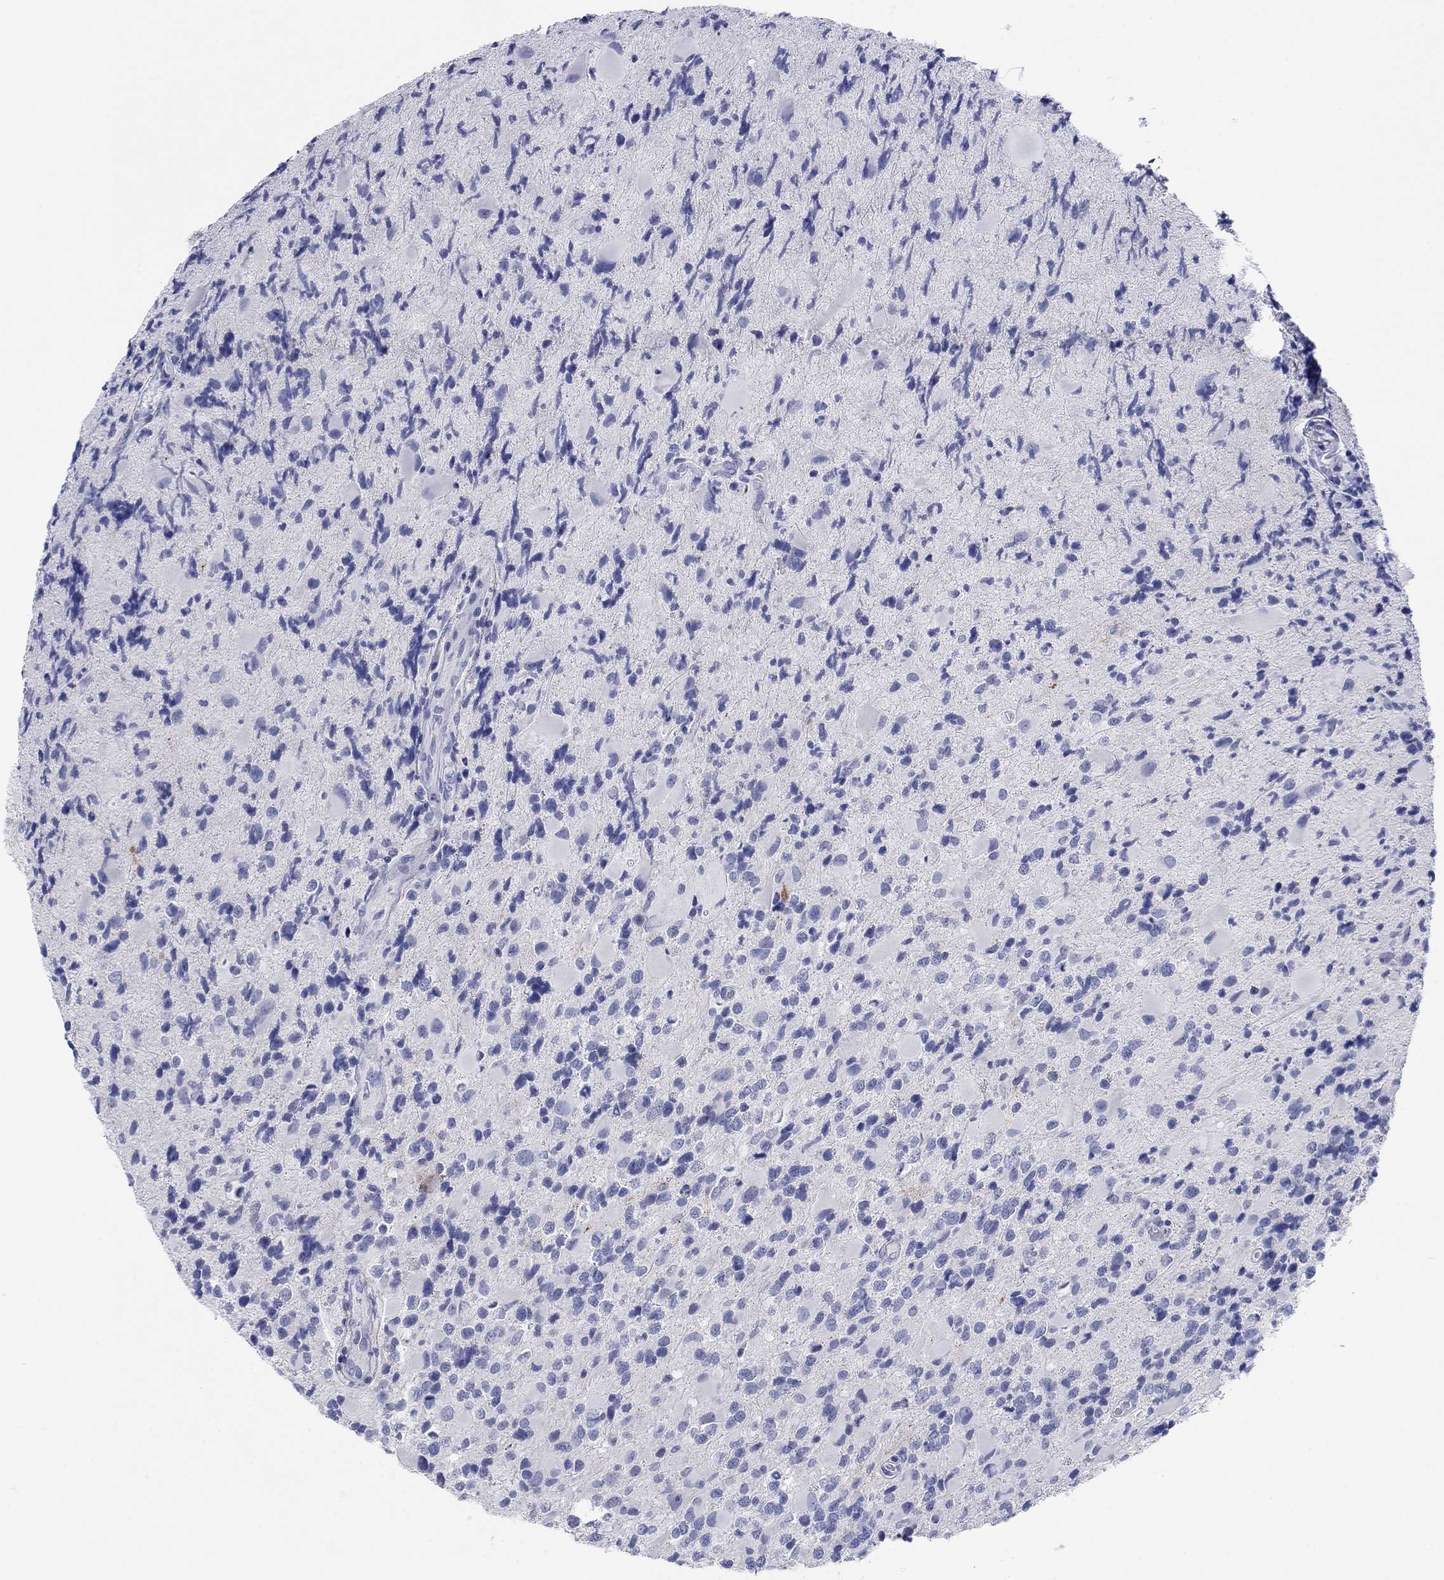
{"staining": {"intensity": "negative", "quantity": "none", "location": "none"}, "tissue": "glioma", "cell_type": "Tumor cells", "image_type": "cancer", "snomed": [{"axis": "morphology", "description": "Glioma, malignant, Low grade"}, {"axis": "topography", "description": "Brain"}], "caption": "Human malignant glioma (low-grade) stained for a protein using IHC reveals no positivity in tumor cells.", "gene": "PDYN", "patient": {"sex": "female", "age": 32}}